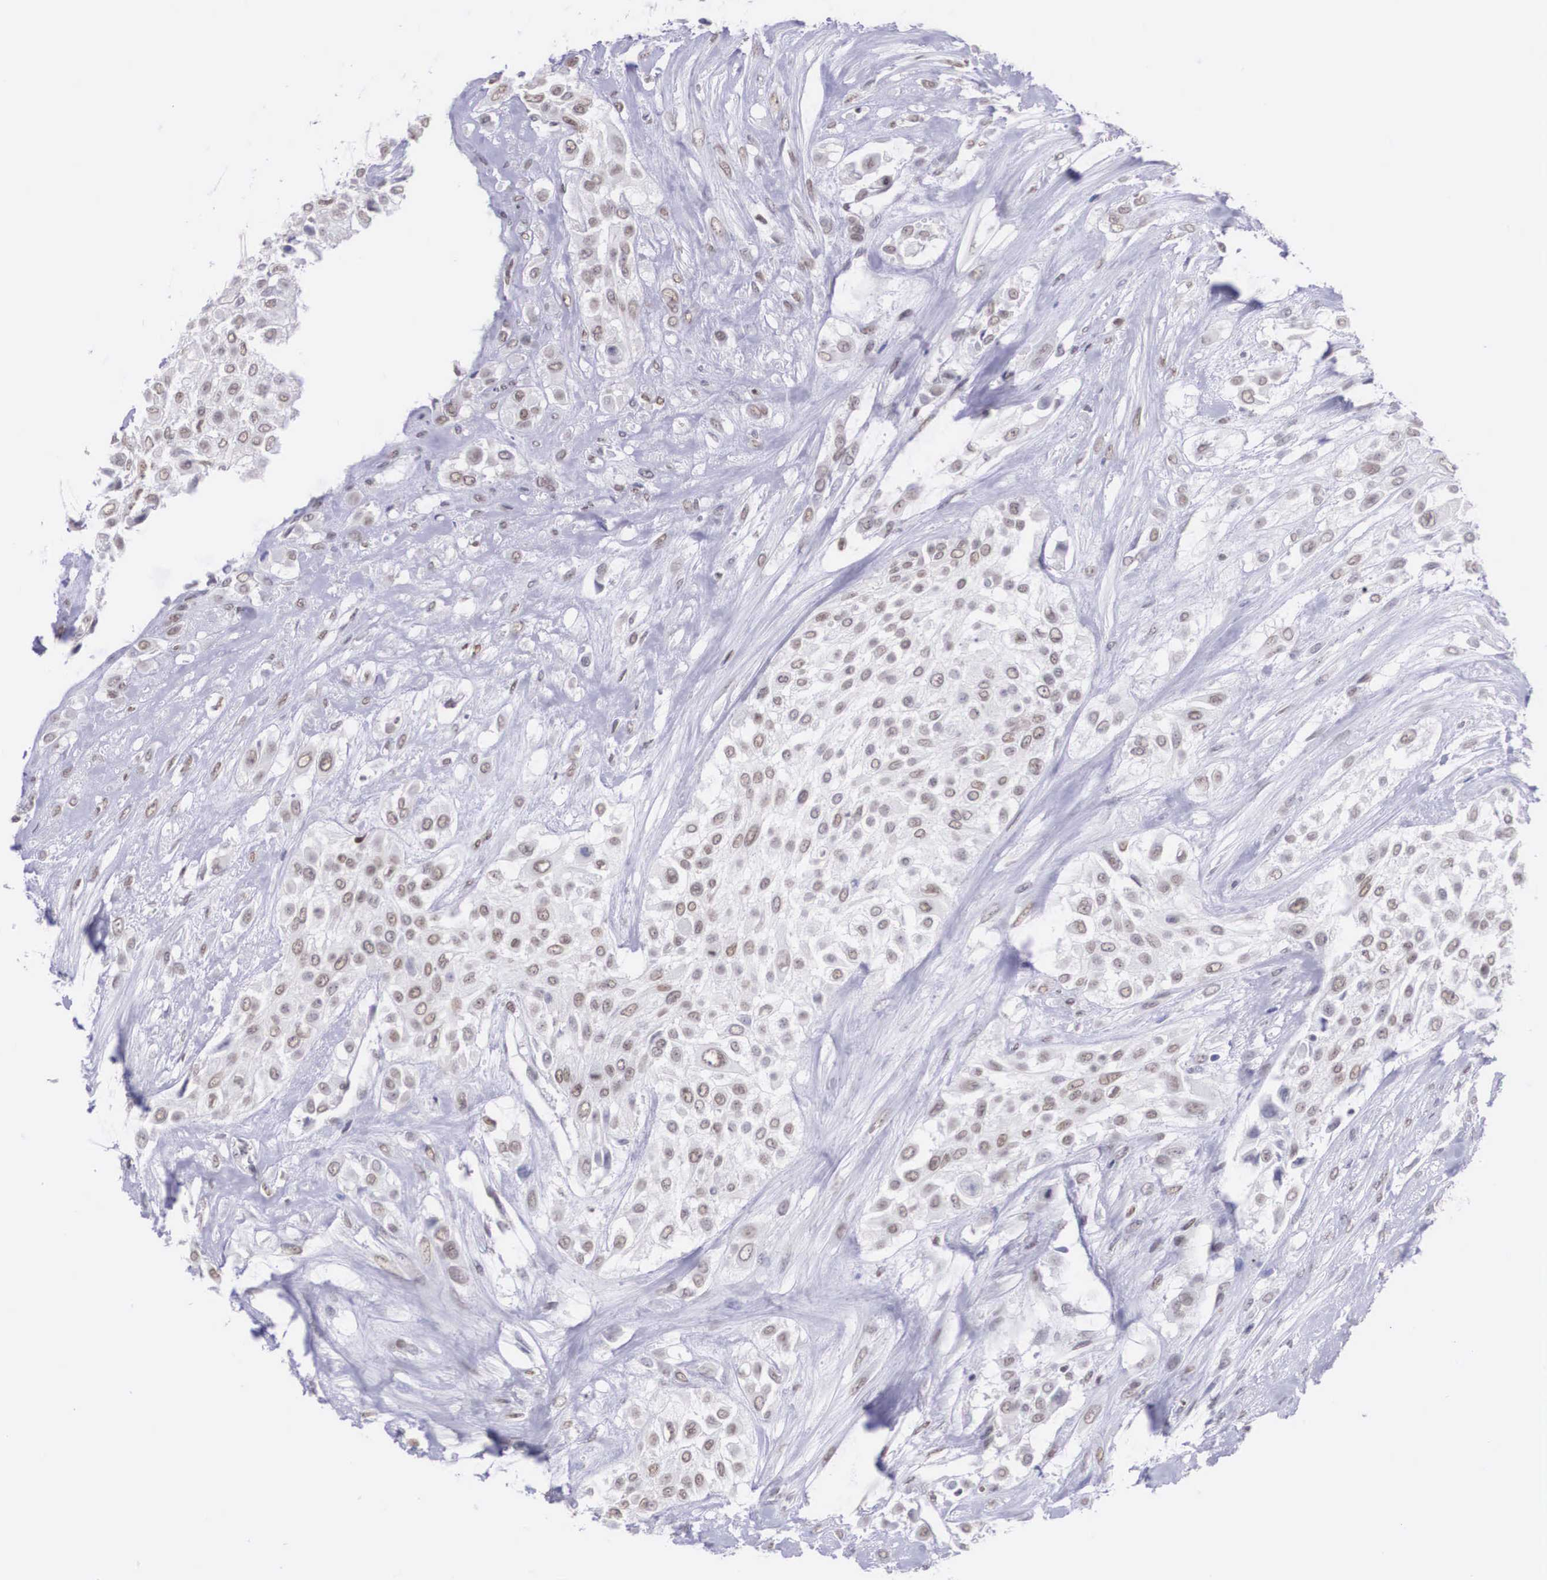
{"staining": {"intensity": "weak", "quantity": "25%-75%", "location": "nuclear"}, "tissue": "urothelial cancer", "cell_type": "Tumor cells", "image_type": "cancer", "snomed": [{"axis": "morphology", "description": "Urothelial carcinoma, High grade"}, {"axis": "topography", "description": "Urinary bladder"}], "caption": "Tumor cells display weak nuclear positivity in about 25%-75% of cells in high-grade urothelial carcinoma.", "gene": "ETV6", "patient": {"sex": "male", "age": 57}}